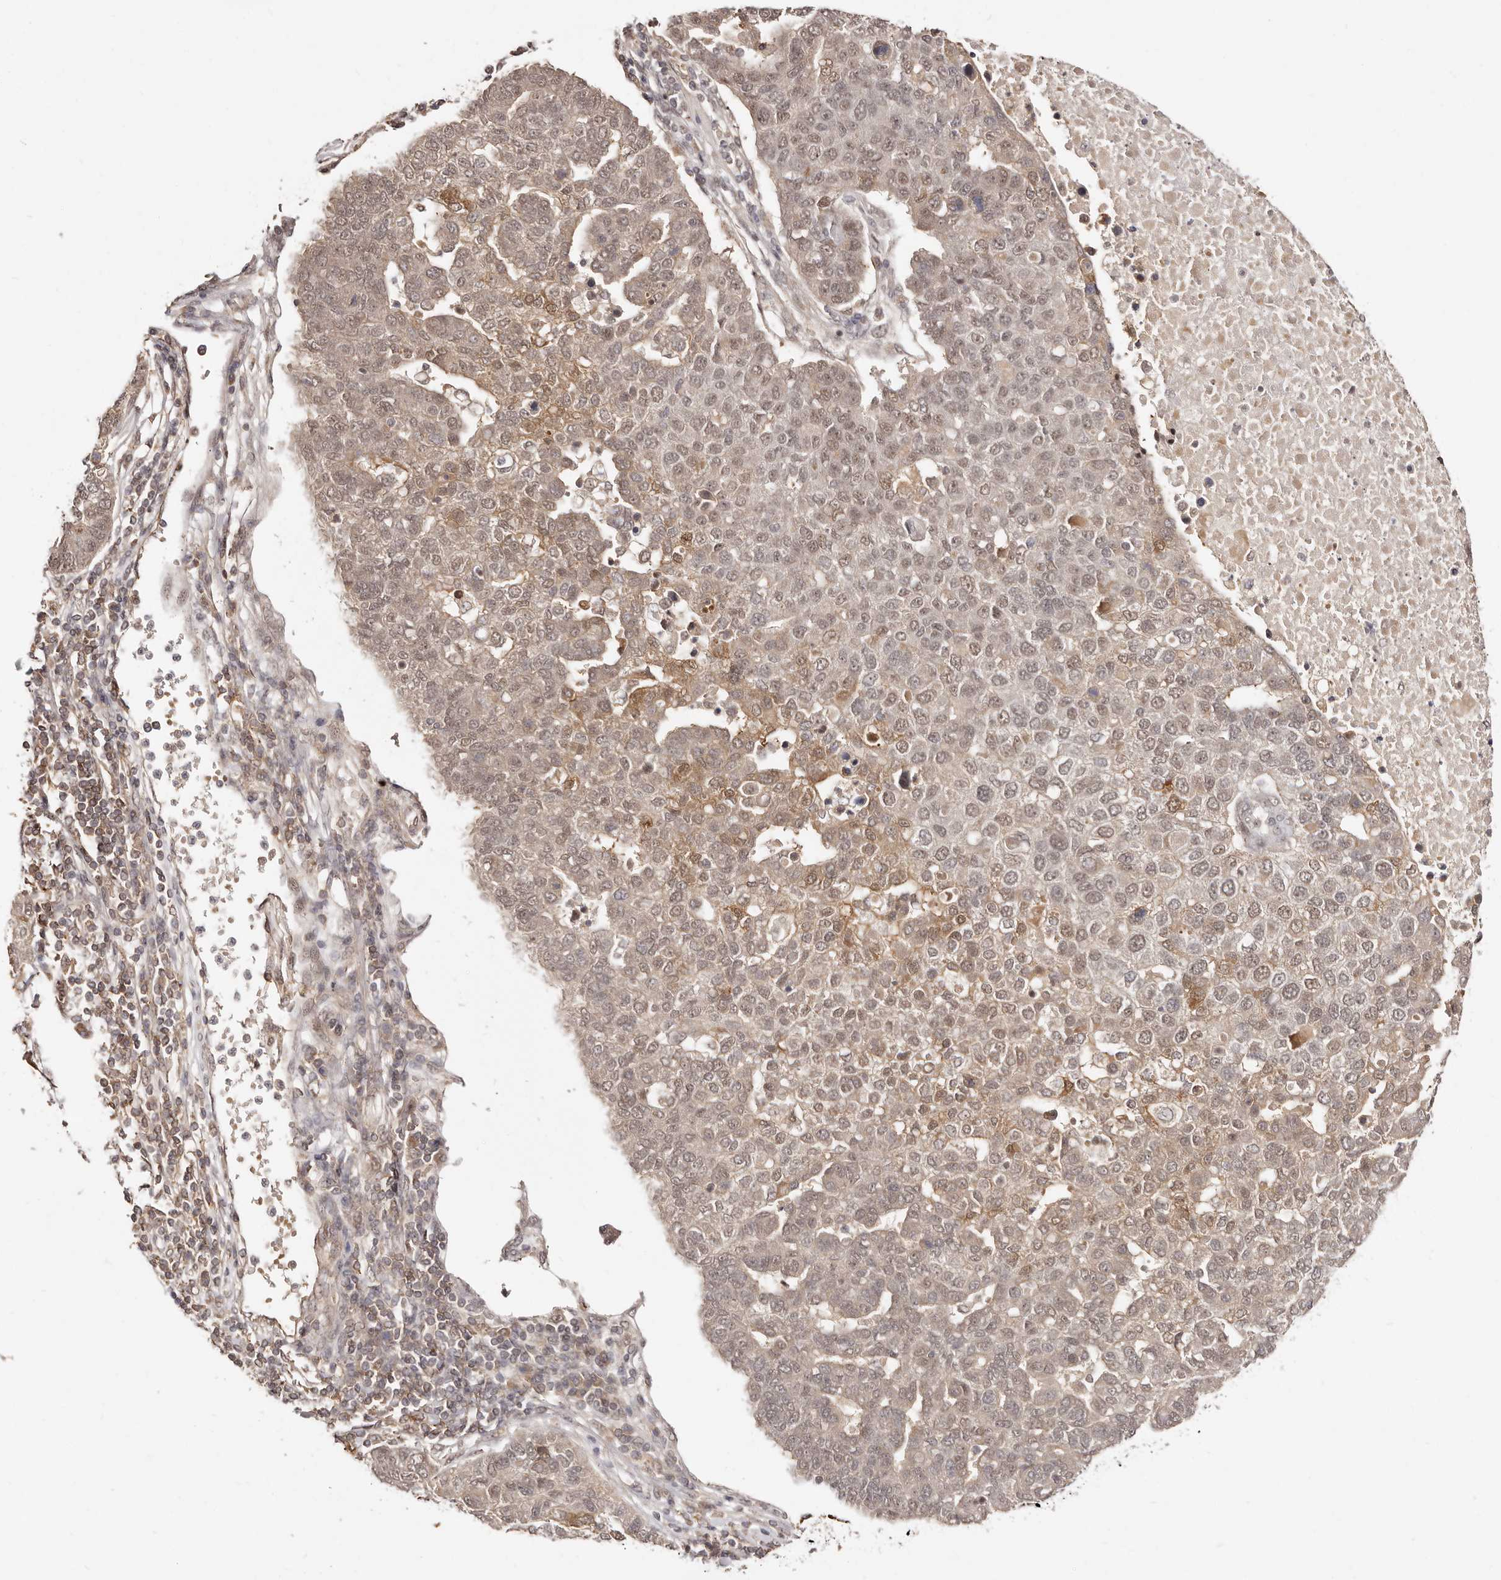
{"staining": {"intensity": "weak", "quantity": ">75%", "location": "cytoplasmic/membranous,nuclear"}, "tissue": "pancreatic cancer", "cell_type": "Tumor cells", "image_type": "cancer", "snomed": [{"axis": "morphology", "description": "Adenocarcinoma, NOS"}, {"axis": "topography", "description": "Pancreas"}], "caption": "Pancreatic cancer (adenocarcinoma) stained with a protein marker demonstrates weak staining in tumor cells.", "gene": "MED8", "patient": {"sex": "female", "age": 61}}